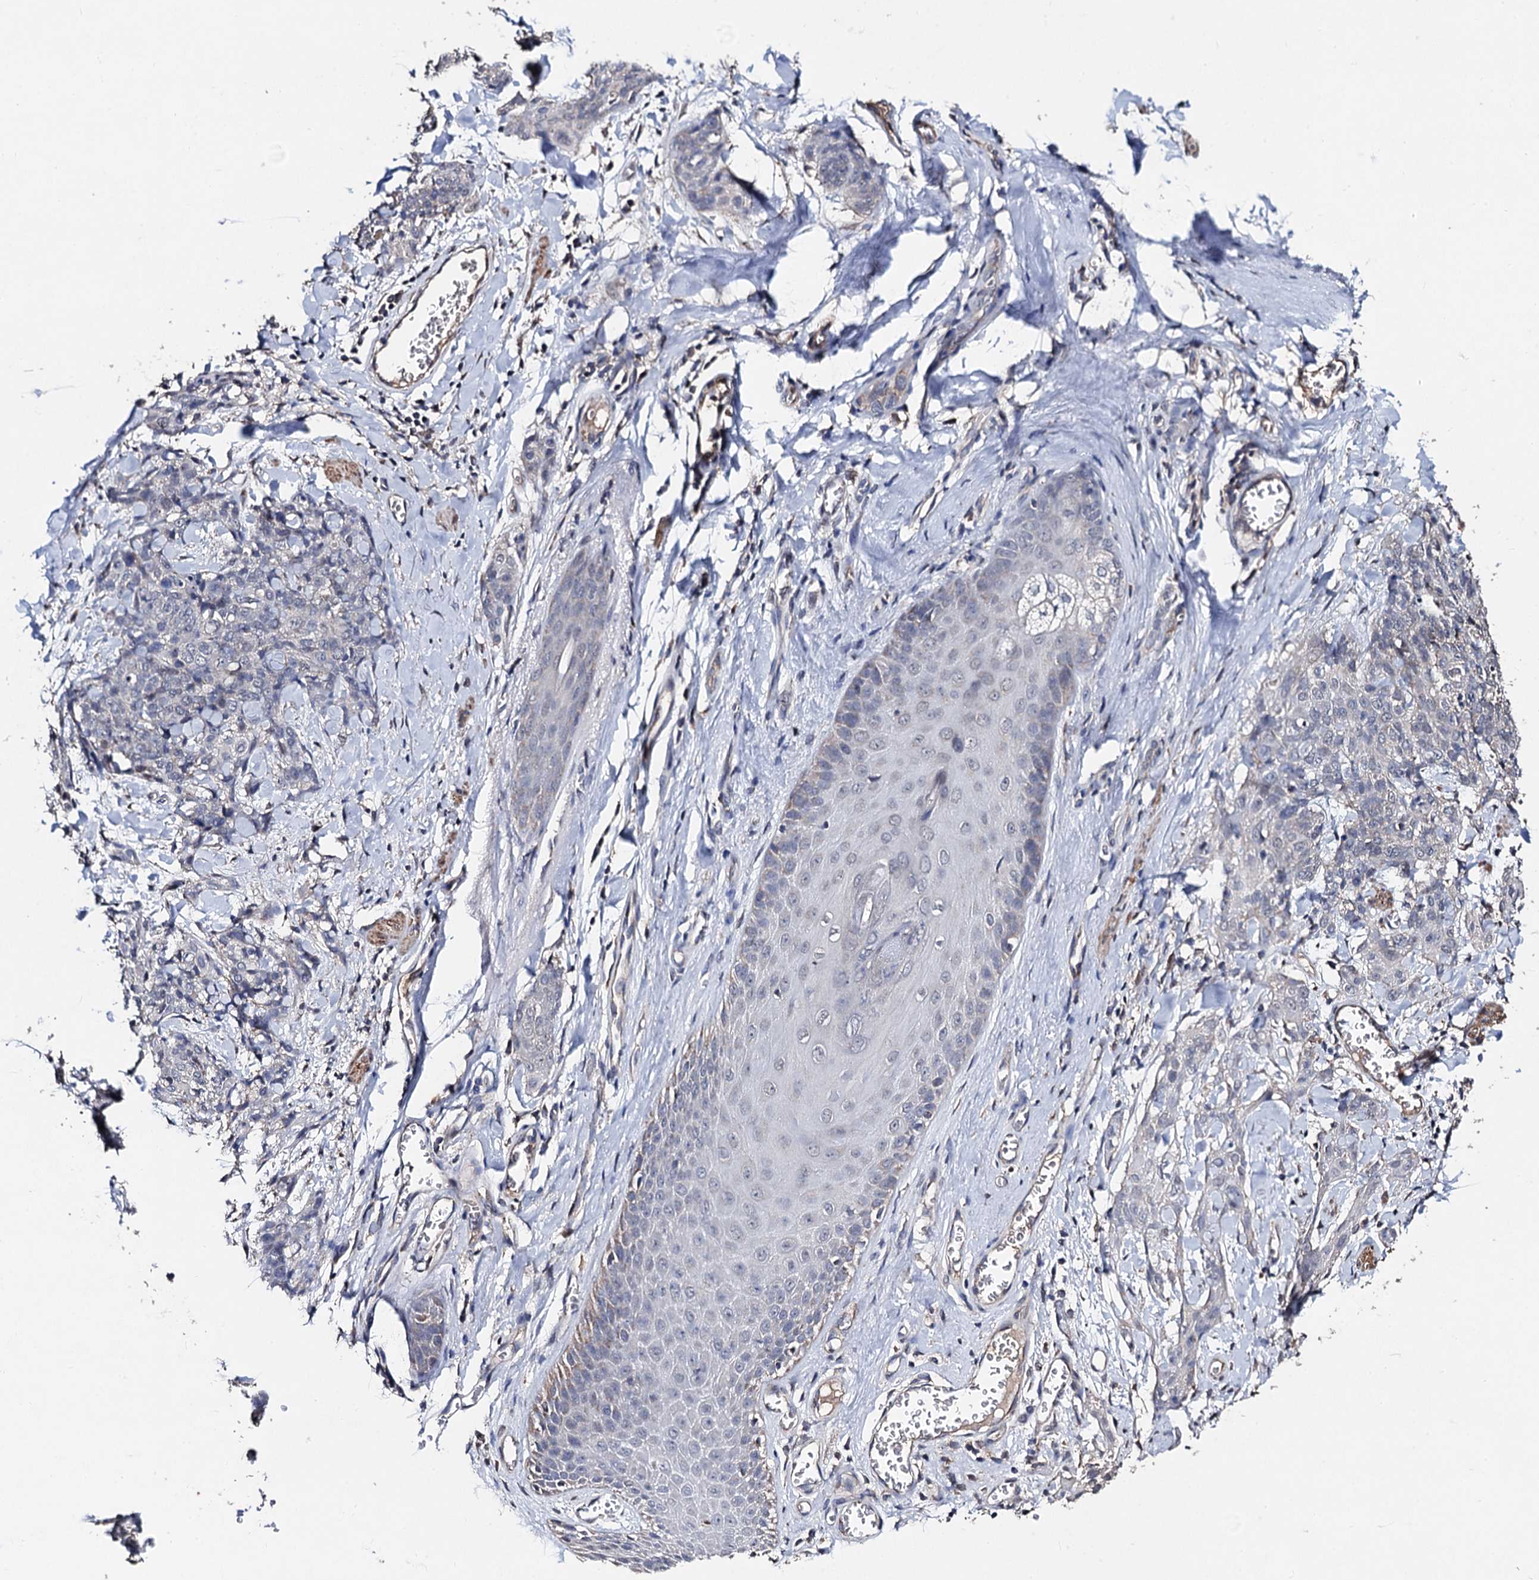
{"staining": {"intensity": "negative", "quantity": "none", "location": "none"}, "tissue": "skin cancer", "cell_type": "Tumor cells", "image_type": "cancer", "snomed": [{"axis": "morphology", "description": "Squamous cell carcinoma, NOS"}, {"axis": "topography", "description": "Skin"}, {"axis": "topography", "description": "Vulva"}], "caption": "Immunohistochemistry image of skin cancer (squamous cell carcinoma) stained for a protein (brown), which reveals no expression in tumor cells.", "gene": "PPTC7", "patient": {"sex": "female", "age": 85}}